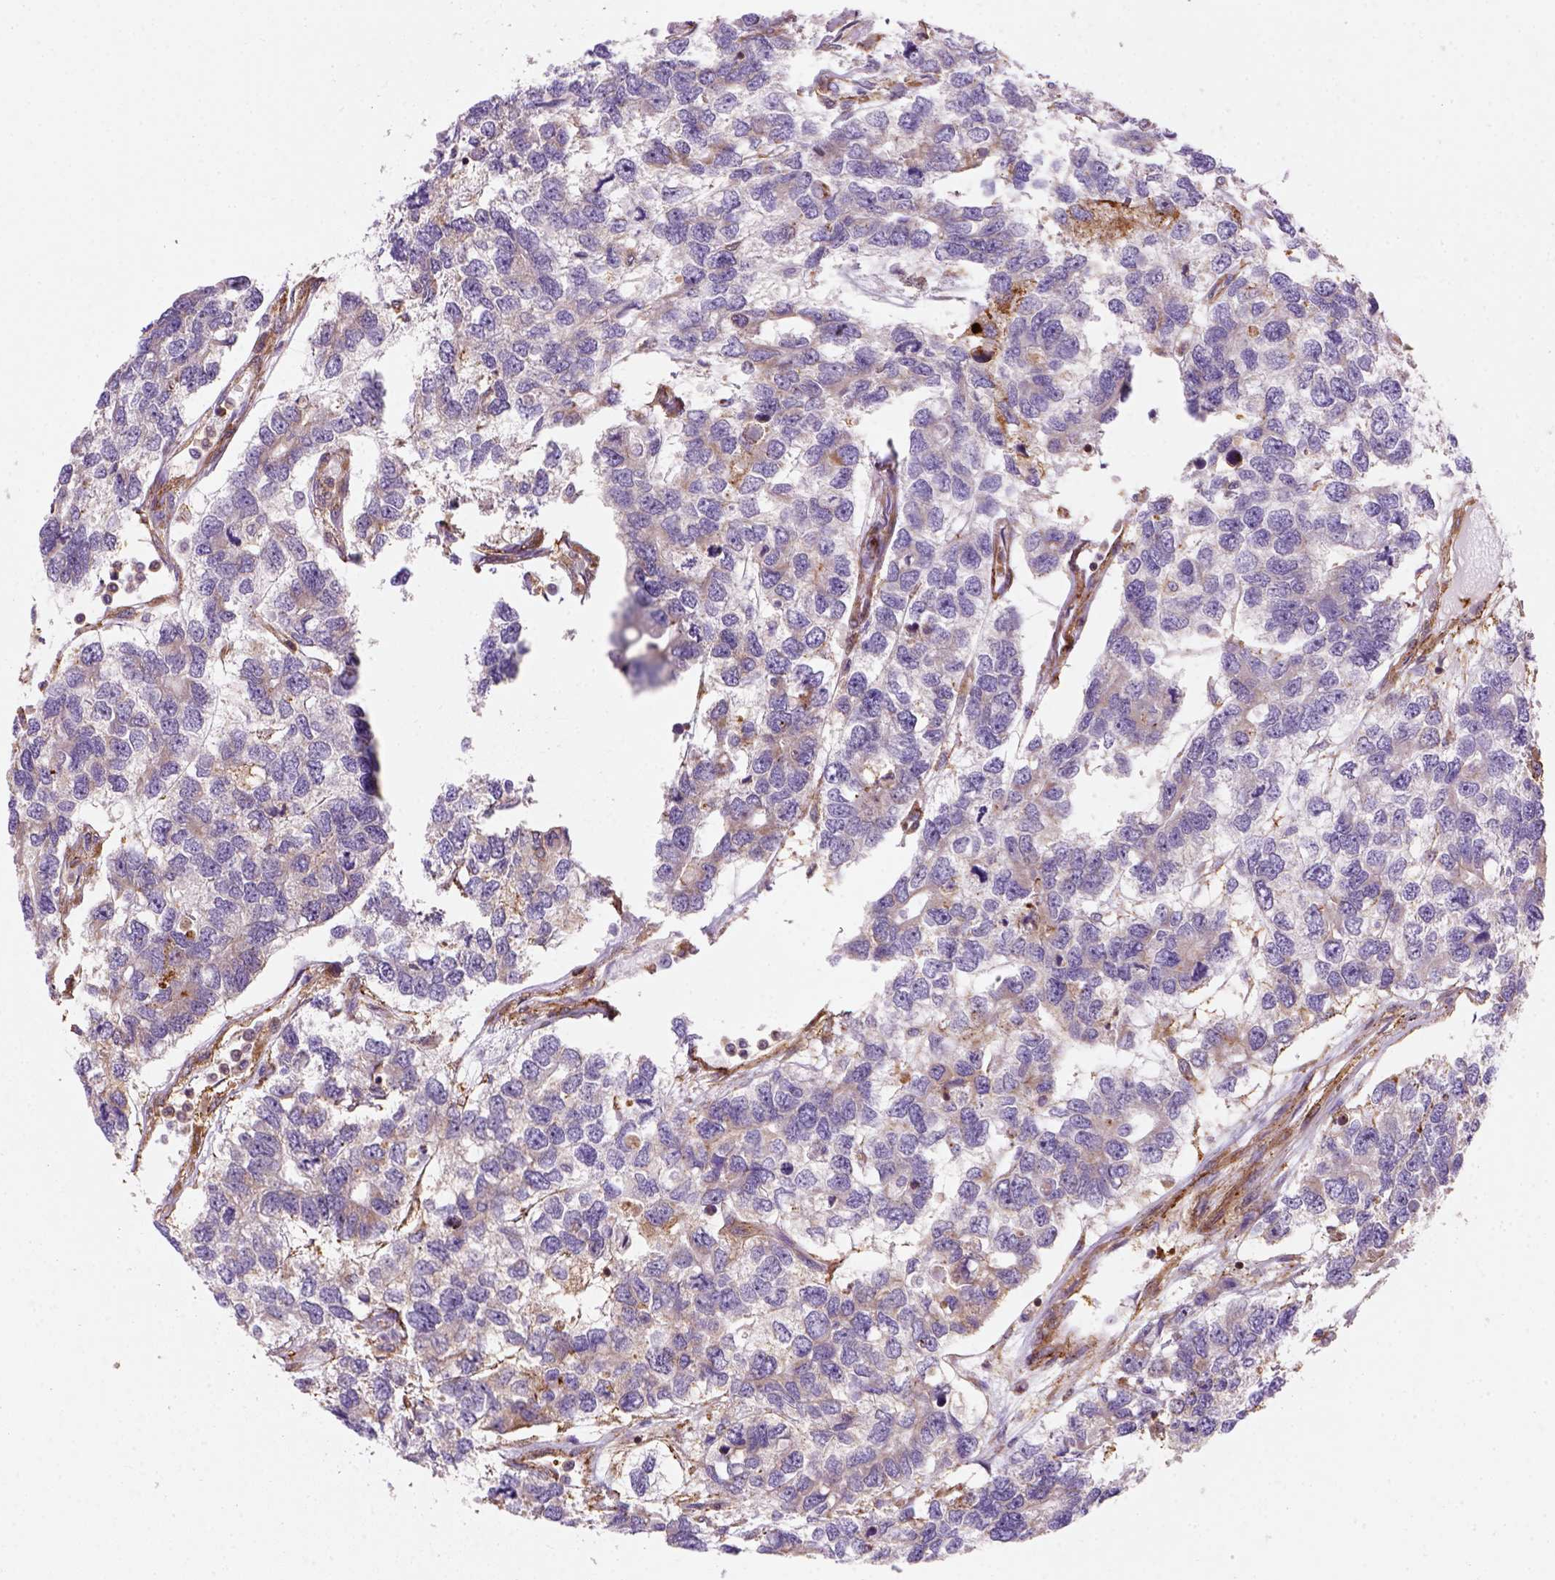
{"staining": {"intensity": "moderate", "quantity": "25%-75%", "location": "cytoplasmic/membranous"}, "tissue": "testis cancer", "cell_type": "Tumor cells", "image_type": "cancer", "snomed": [{"axis": "morphology", "description": "Seminoma, NOS"}, {"axis": "topography", "description": "Testis"}], "caption": "About 25%-75% of tumor cells in human testis cancer (seminoma) show moderate cytoplasmic/membranous protein expression as visualized by brown immunohistochemical staining.", "gene": "GPRC5D", "patient": {"sex": "male", "age": 52}}